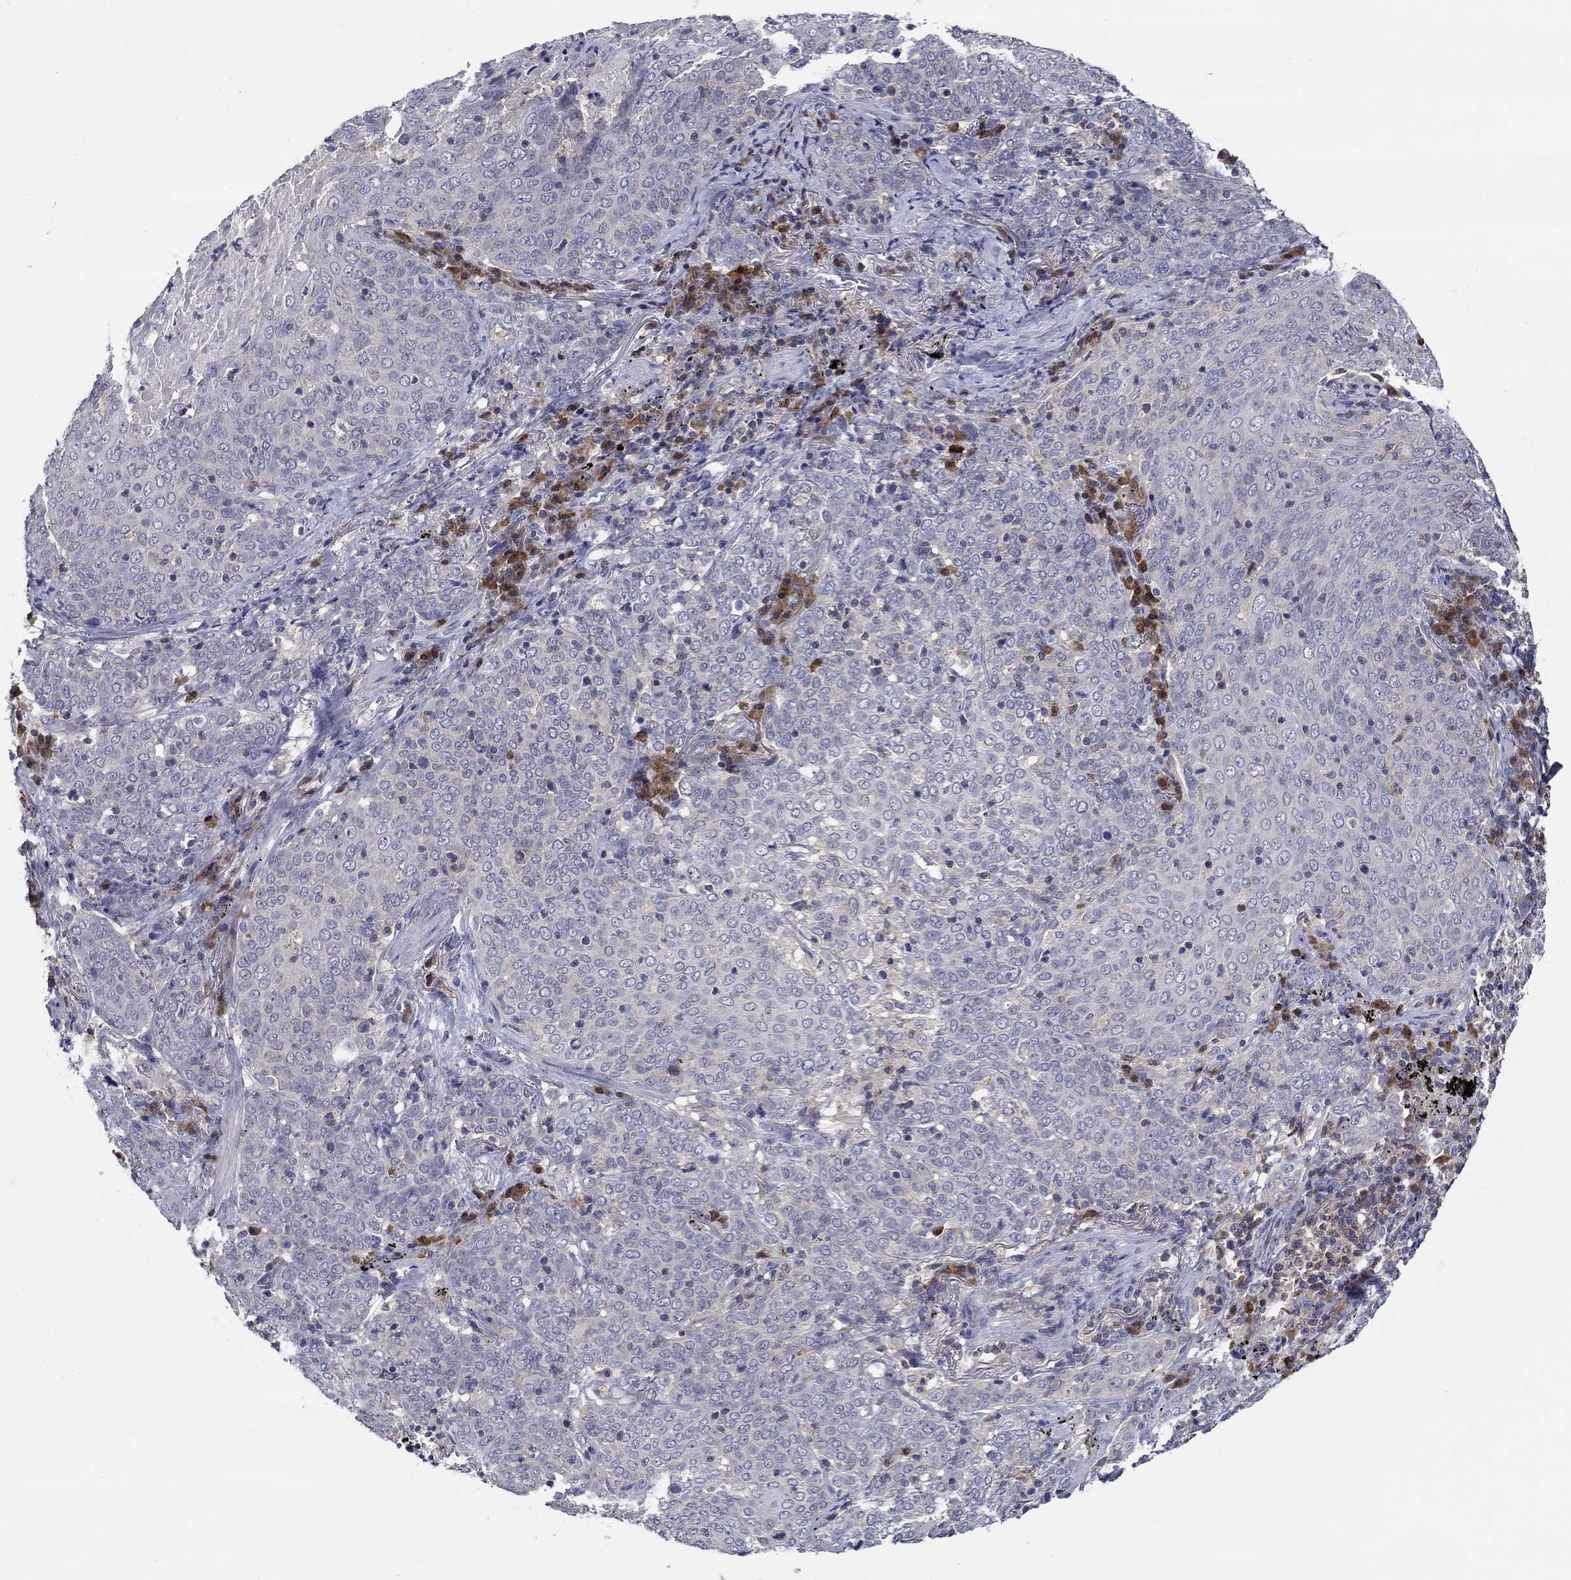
{"staining": {"intensity": "negative", "quantity": "none", "location": "none"}, "tissue": "lung cancer", "cell_type": "Tumor cells", "image_type": "cancer", "snomed": [{"axis": "morphology", "description": "Squamous cell carcinoma, NOS"}, {"axis": "topography", "description": "Lung"}], "caption": "This is an immunohistochemistry (IHC) photomicrograph of lung cancer. There is no positivity in tumor cells.", "gene": "POU2F2", "patient": {"sex": "male", "age": 82}}